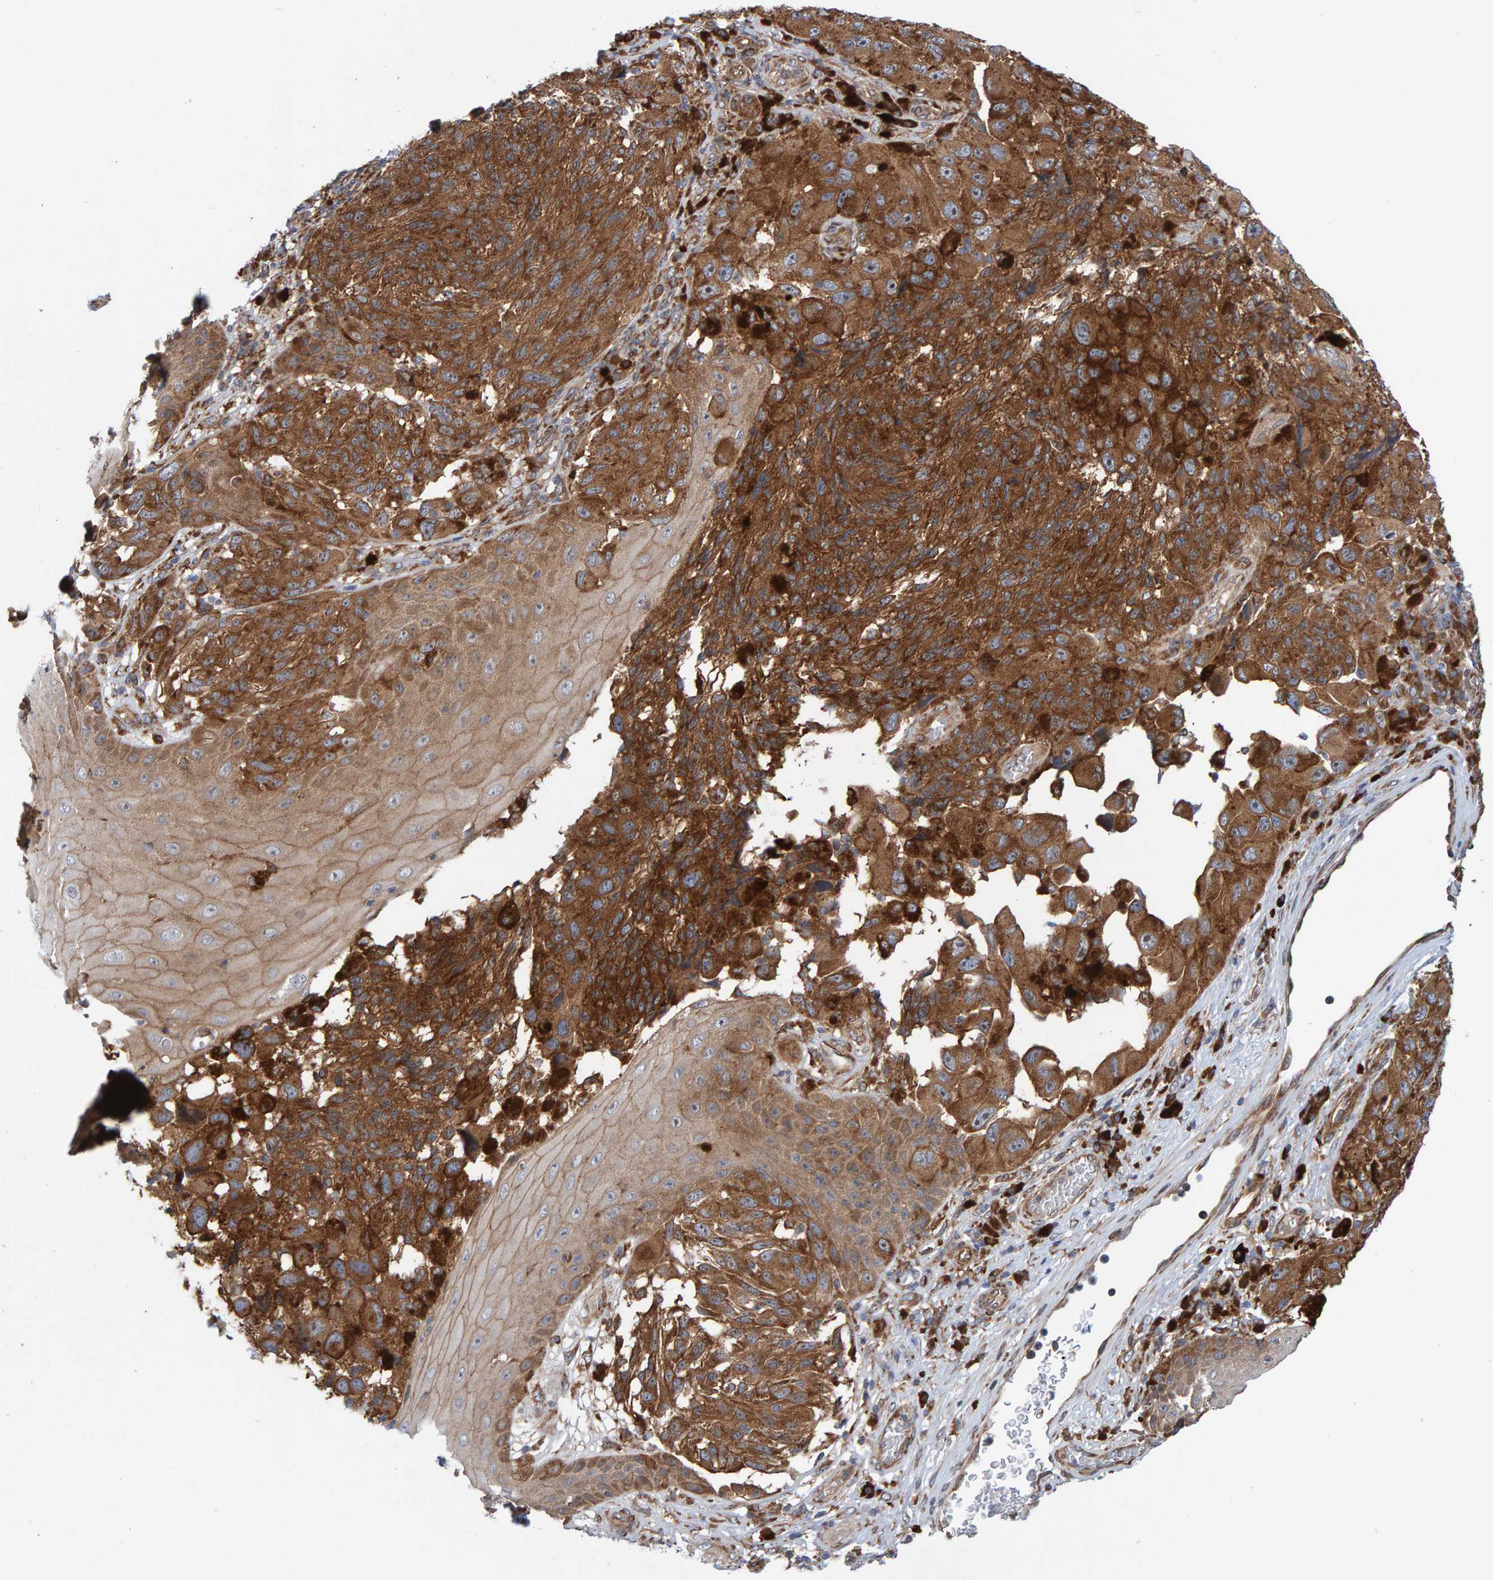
{"staining": {"intensity": "strong", "quantity": ">75%", "location": "cytoplasmic/membranous"}, "tissue": "melanoma", "cell_type": "Tumor cells", "image_type": "cancer", "snomed": [{"axis": "morphology", "description": "Malignant melanoma, NOS"}, {"axis": "topography", "description": "Skin"}], "caption": "This is an image of immunohistochemistry (IHC) staining of melanoma, which shows strong positivity in the cytoplasmic/membranous of tumor cells.", "gene": "KIAA0753", "patient": {"sex": "female", "age": 73}}